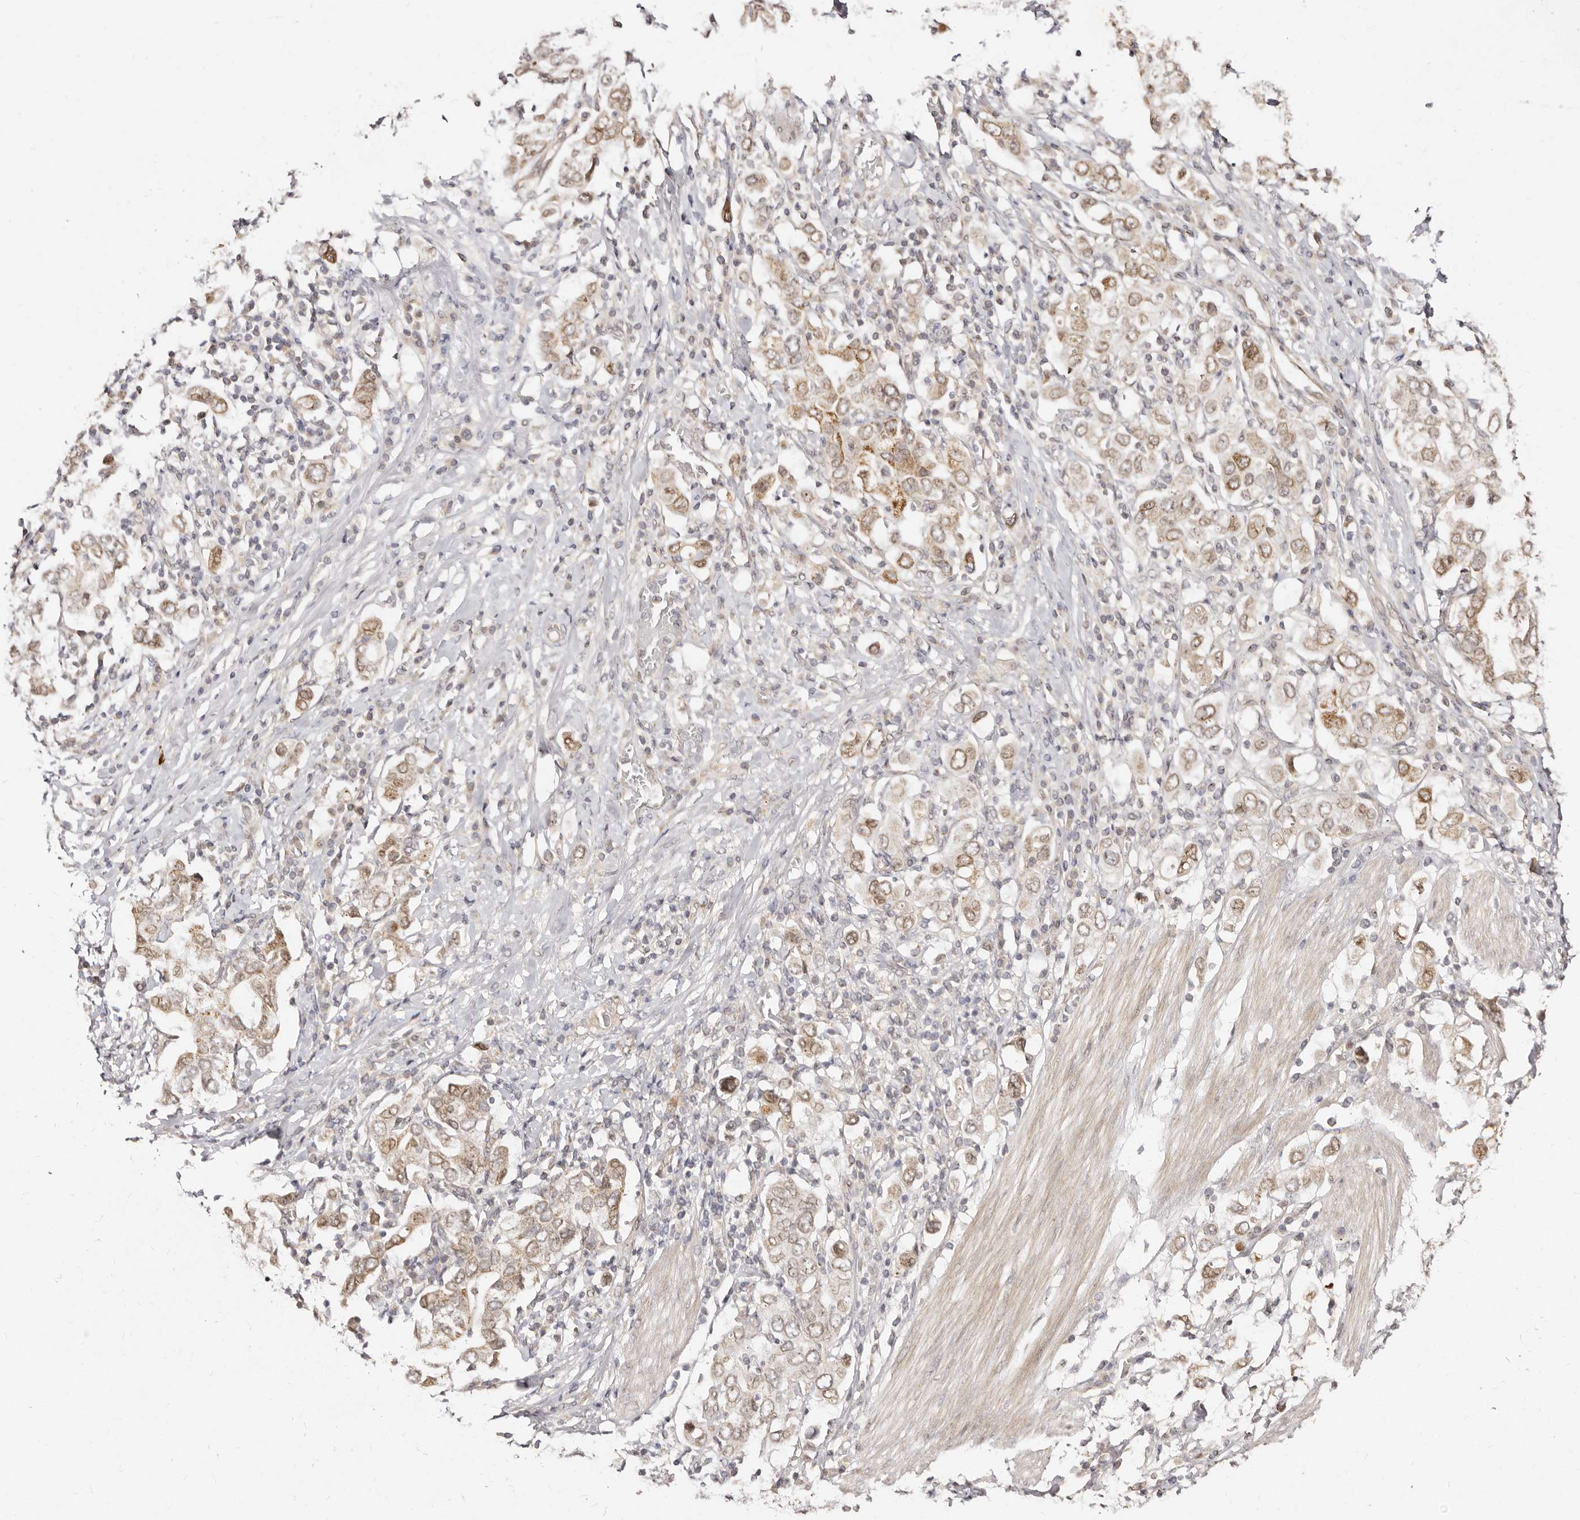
{"staining": {"intensity": "moderate", "quantity": ">75%", "location": "cytoplasmic/membranous,nuclear"}, "tissue": "stomach cancer", "cell_type": "Tumor cells", "image_type": "cancer", "snomed": [{"axis": "morphology", "description": "Adenocarcinoma, NOS"}, {"axis": "topography", "description": "Stomach, upper"}], "caption": "This is a histology image of immunohistochemistry (IHC) staining of stomach adenocarcinoma, which shows moderate positivity in the cytoplasmic/membranous and nuclear of tumor cells.", "gene": "LCORL", "patient": {"sex": "male", "age": 62}}